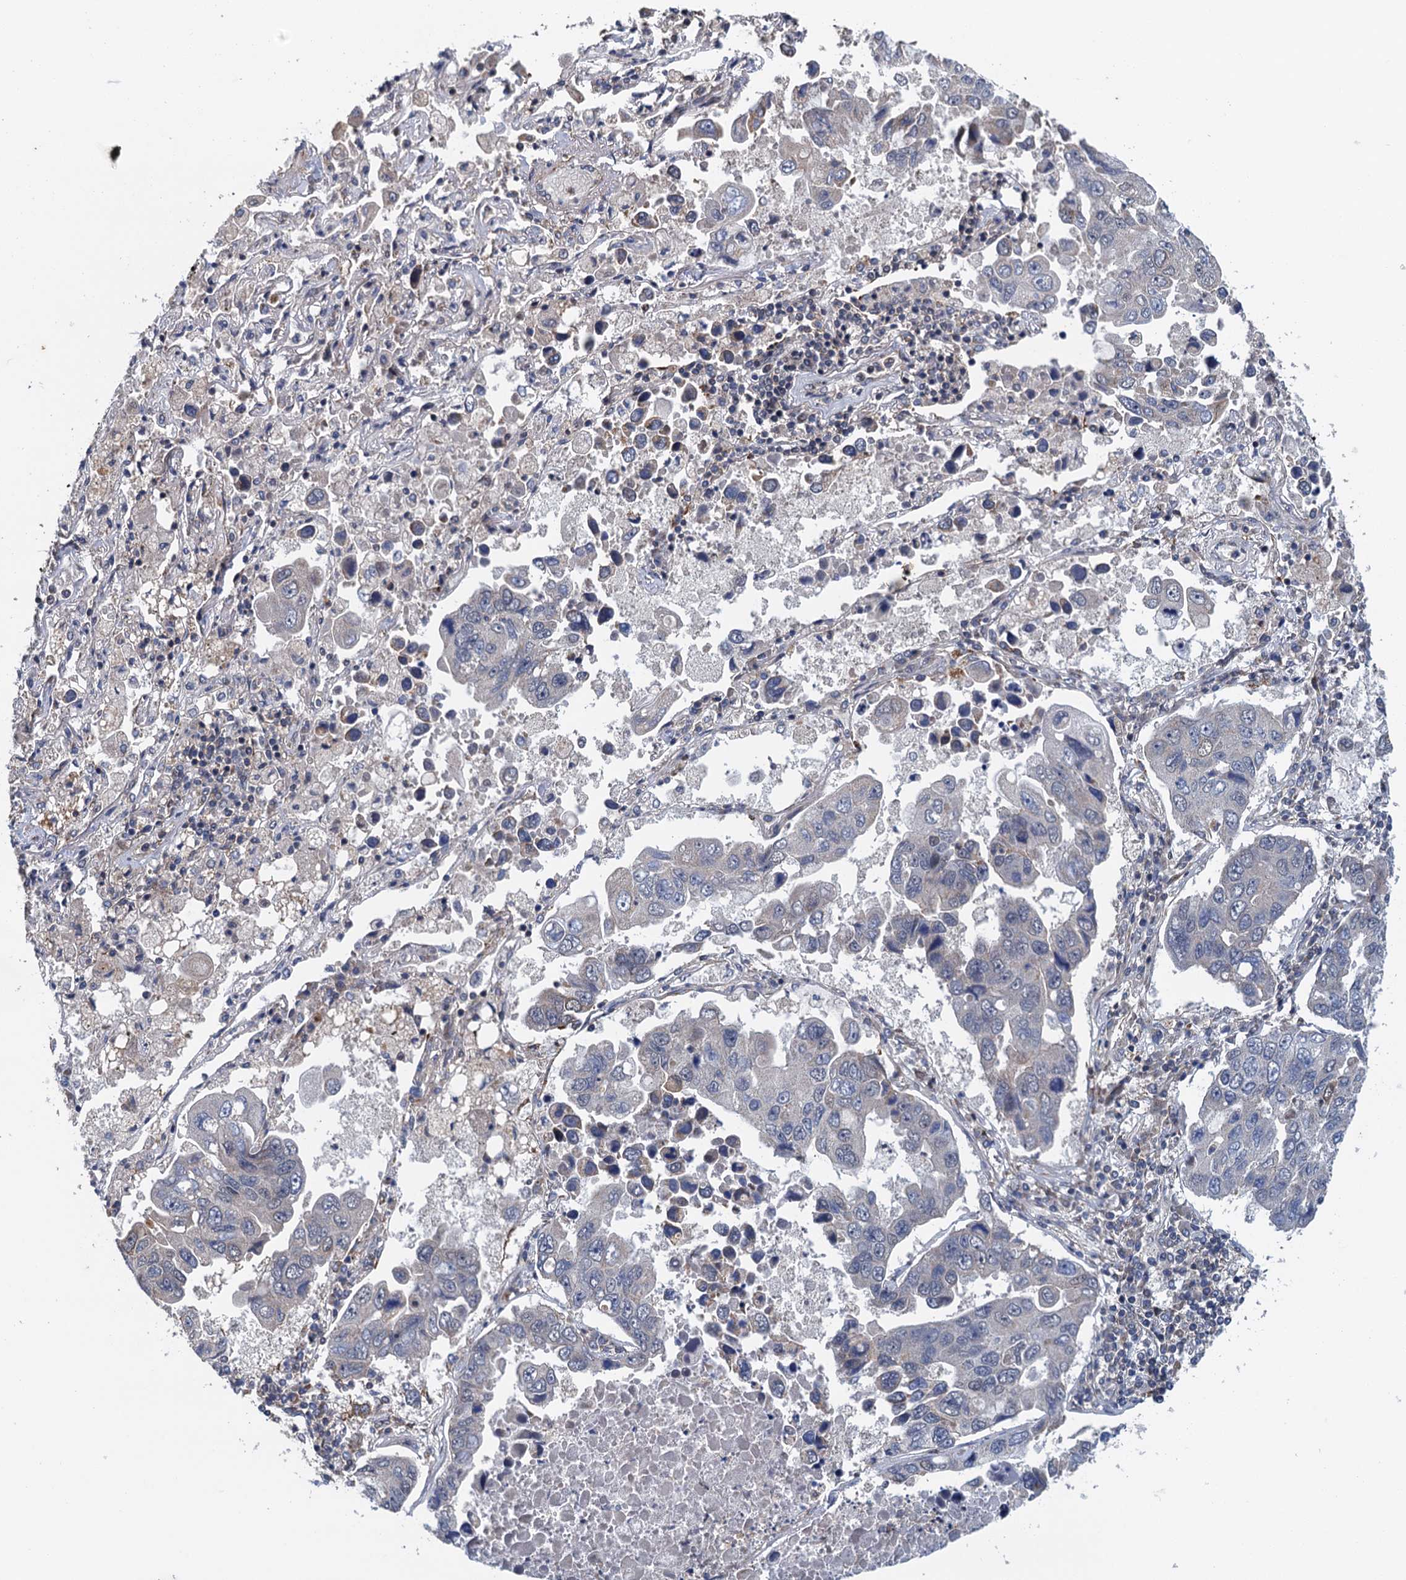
{"staining": {"intensity": "negative", "quantity": "none", "location": "none"}, "tissue": "lung cancer", "cell_type": "Tumor cells", "image_type": "cancer", "snomed": [{"axis": "morphology", "description": "Adenocarcinoma, NOS"}, {"axis": "topography", "description": "Lung"}], "caption": "The immunohistochemistry (IHC) micrograph has no significant staining in tumor cells of adenocarcinoma (lung) tissue.", "gene": "MDM1", "patient": {"sex": "male", "age": 64}}